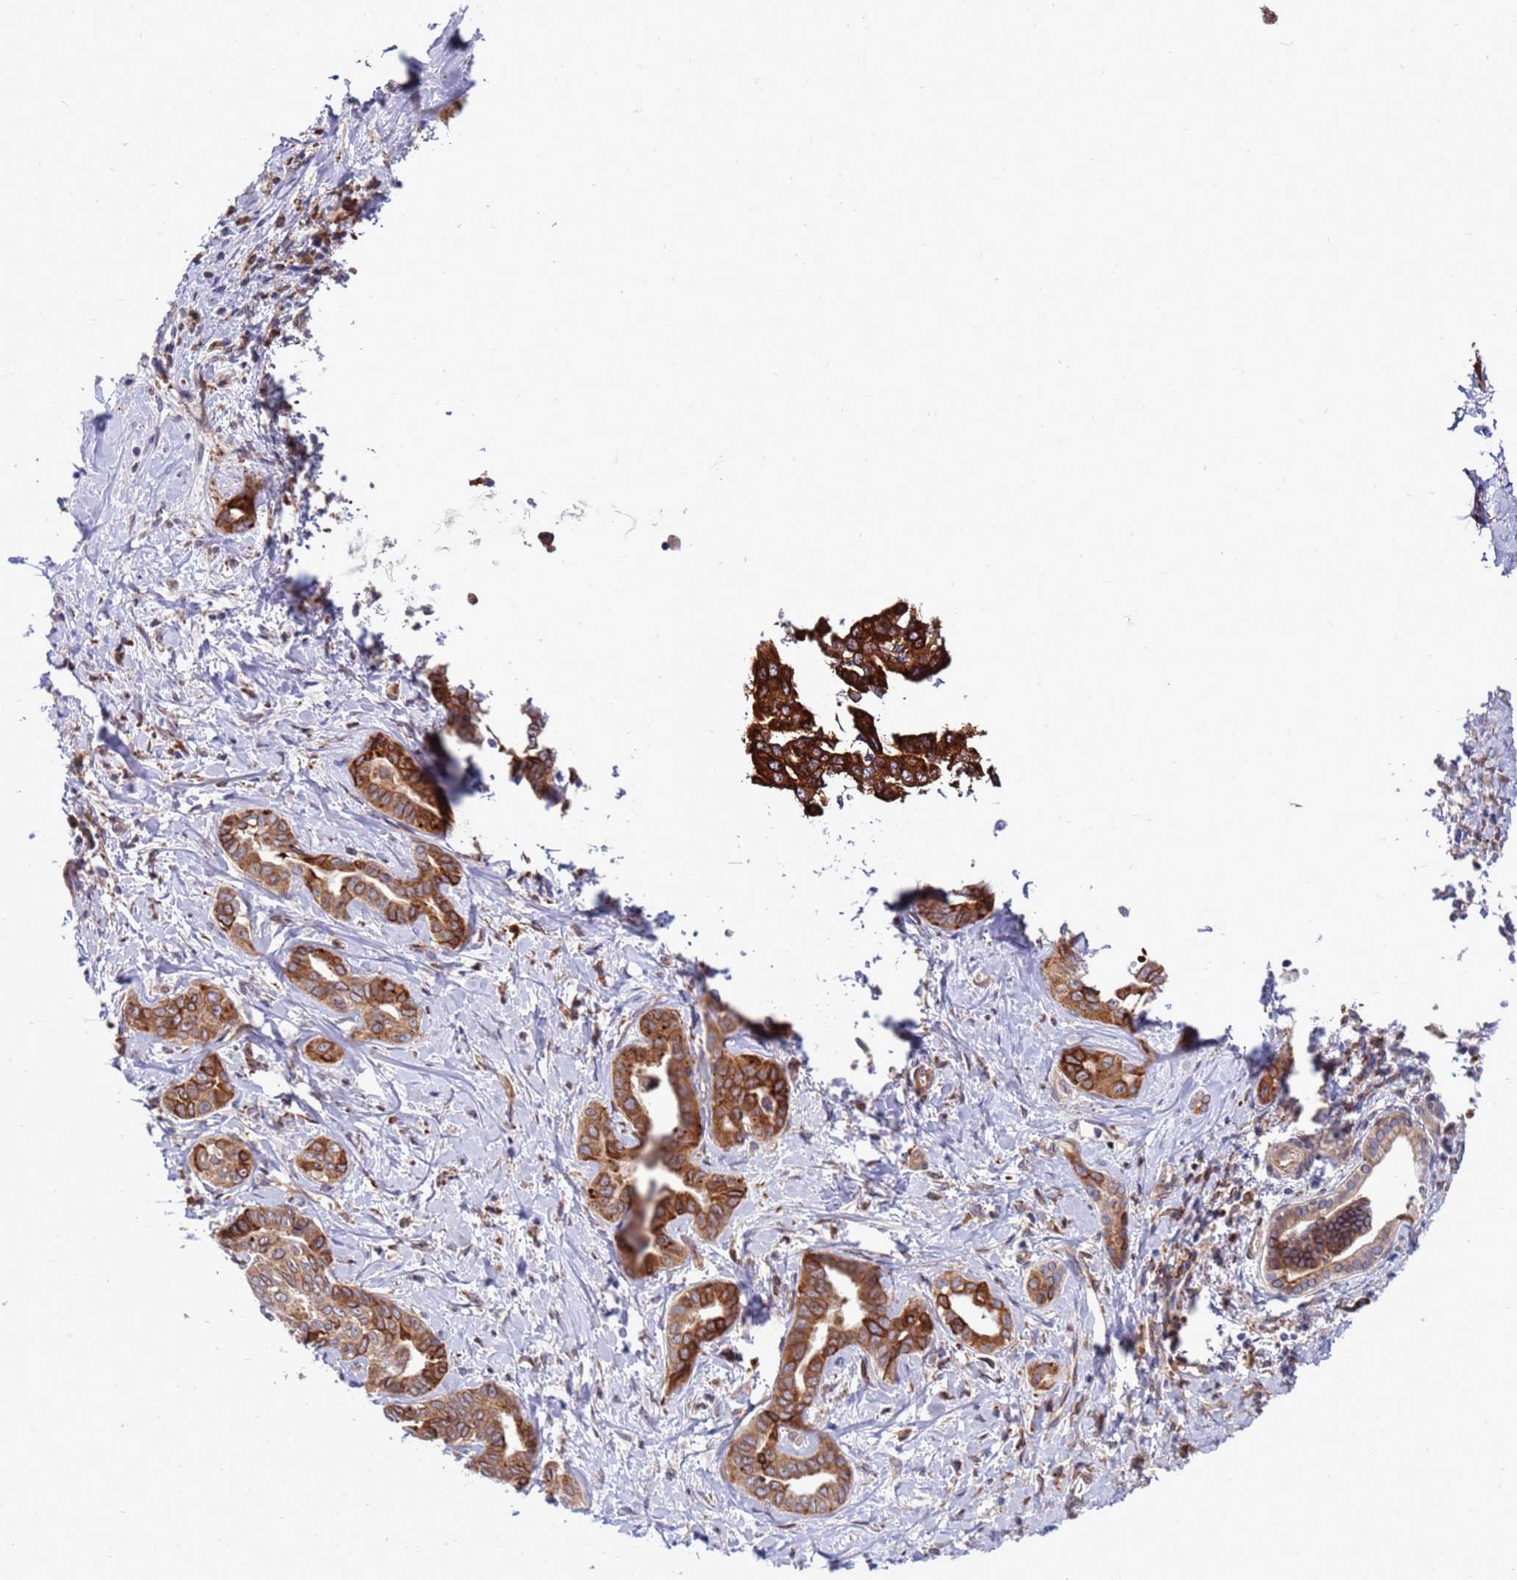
{"staining": {"intensity": "moderate", "quantity": ">75%", "location": "cytoplasmic/membranous"}, "tissue": "liver cancer", "cell_type": "Tumor cells", "image_type": "cancer", "snomed": [{"axis": "morphology", "description": "Cholangiocarcinoma"}, {"axis": "topography", "description": "Liver"}], "caption": "Liver cancer stained with a protein marker displays moderate staining in tumor cells.", "gene": "RAPGEF4", "patient": {"sex": "female", "age": 77}}